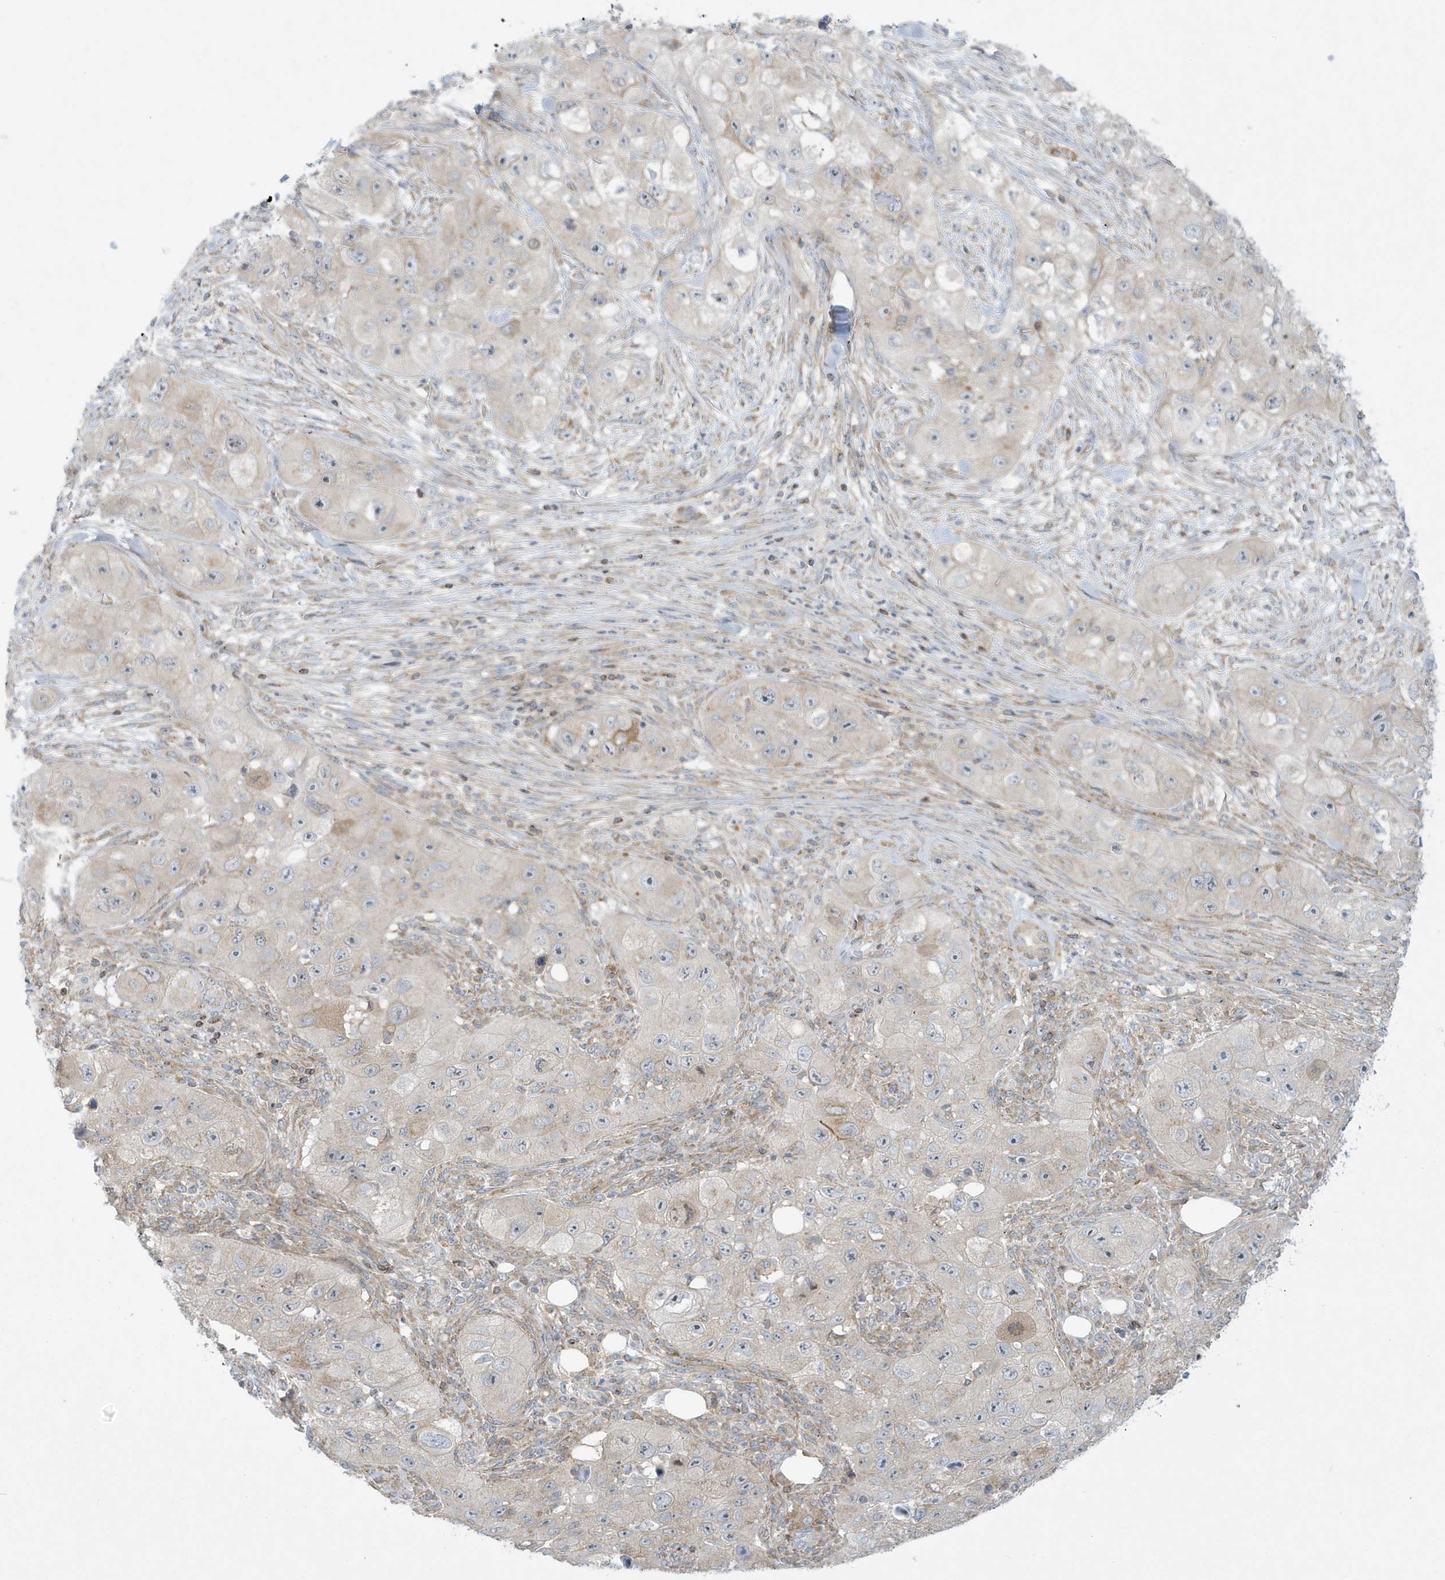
{"staining": {"intensity": "negative", "quantity": "none", "location": "none"}, "tissue": "skin cancer", "cell_type": "Tumor cells", "image_type": "cancer", "snomed": [{"axis": "morphology", "description": "Squamous cell carcinoma, NOS"}, {"axis": "topography", "description": "Skin"}, {"axis": "topography", "description": "Subcutis"}], "caption": "There is no significant staining in tumor cells of squamous cell carcinoma (skin).", "gene": "SLAMF9", "patient": {"sex": "male", "age": 73}}